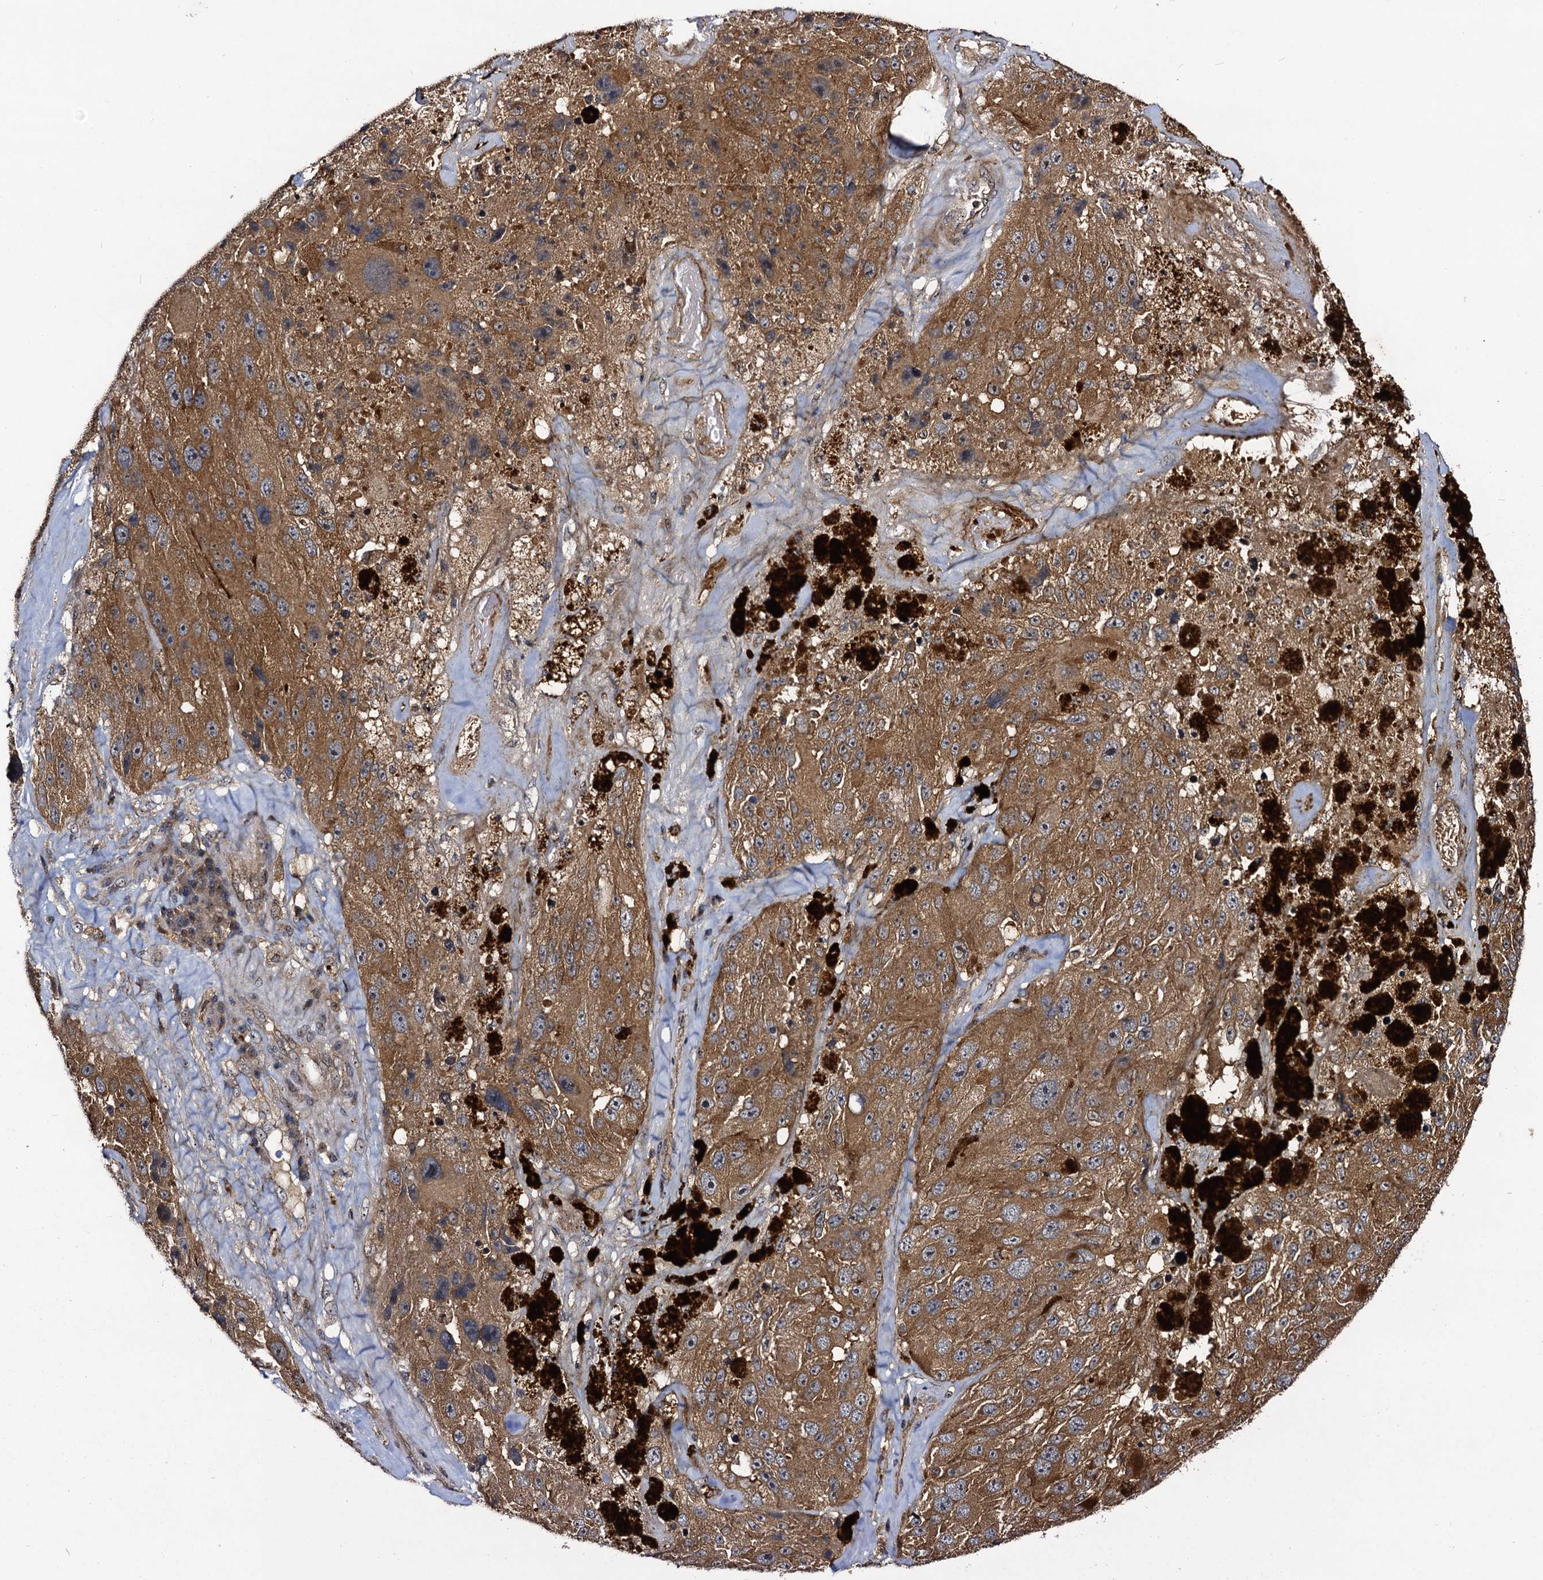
{"staining": {"intensity": "moderate", "quantity": ">75%", "location": "cytoplasmic/membranous"}, "tissue": "melanoma", "cell_type": "Tumor cells", "image_type": "cancer", "snomed": [{"axis": "morphology", "description": "Malignant melanoma, Metastatic site"}, {"axis": "topography", "description": "Lymph node"}], "caption": "This photomicrograph shows malignant melanoma (metastatic site) stained with immunohistochemistry to label a protein in brown. The cytoplasmic/membranous of tumor cells show moderate positivity for the protein. Nuclei are counter-stained blue.", "gene": "KXD1", "patient": {"sex": "male", "age": 62}}